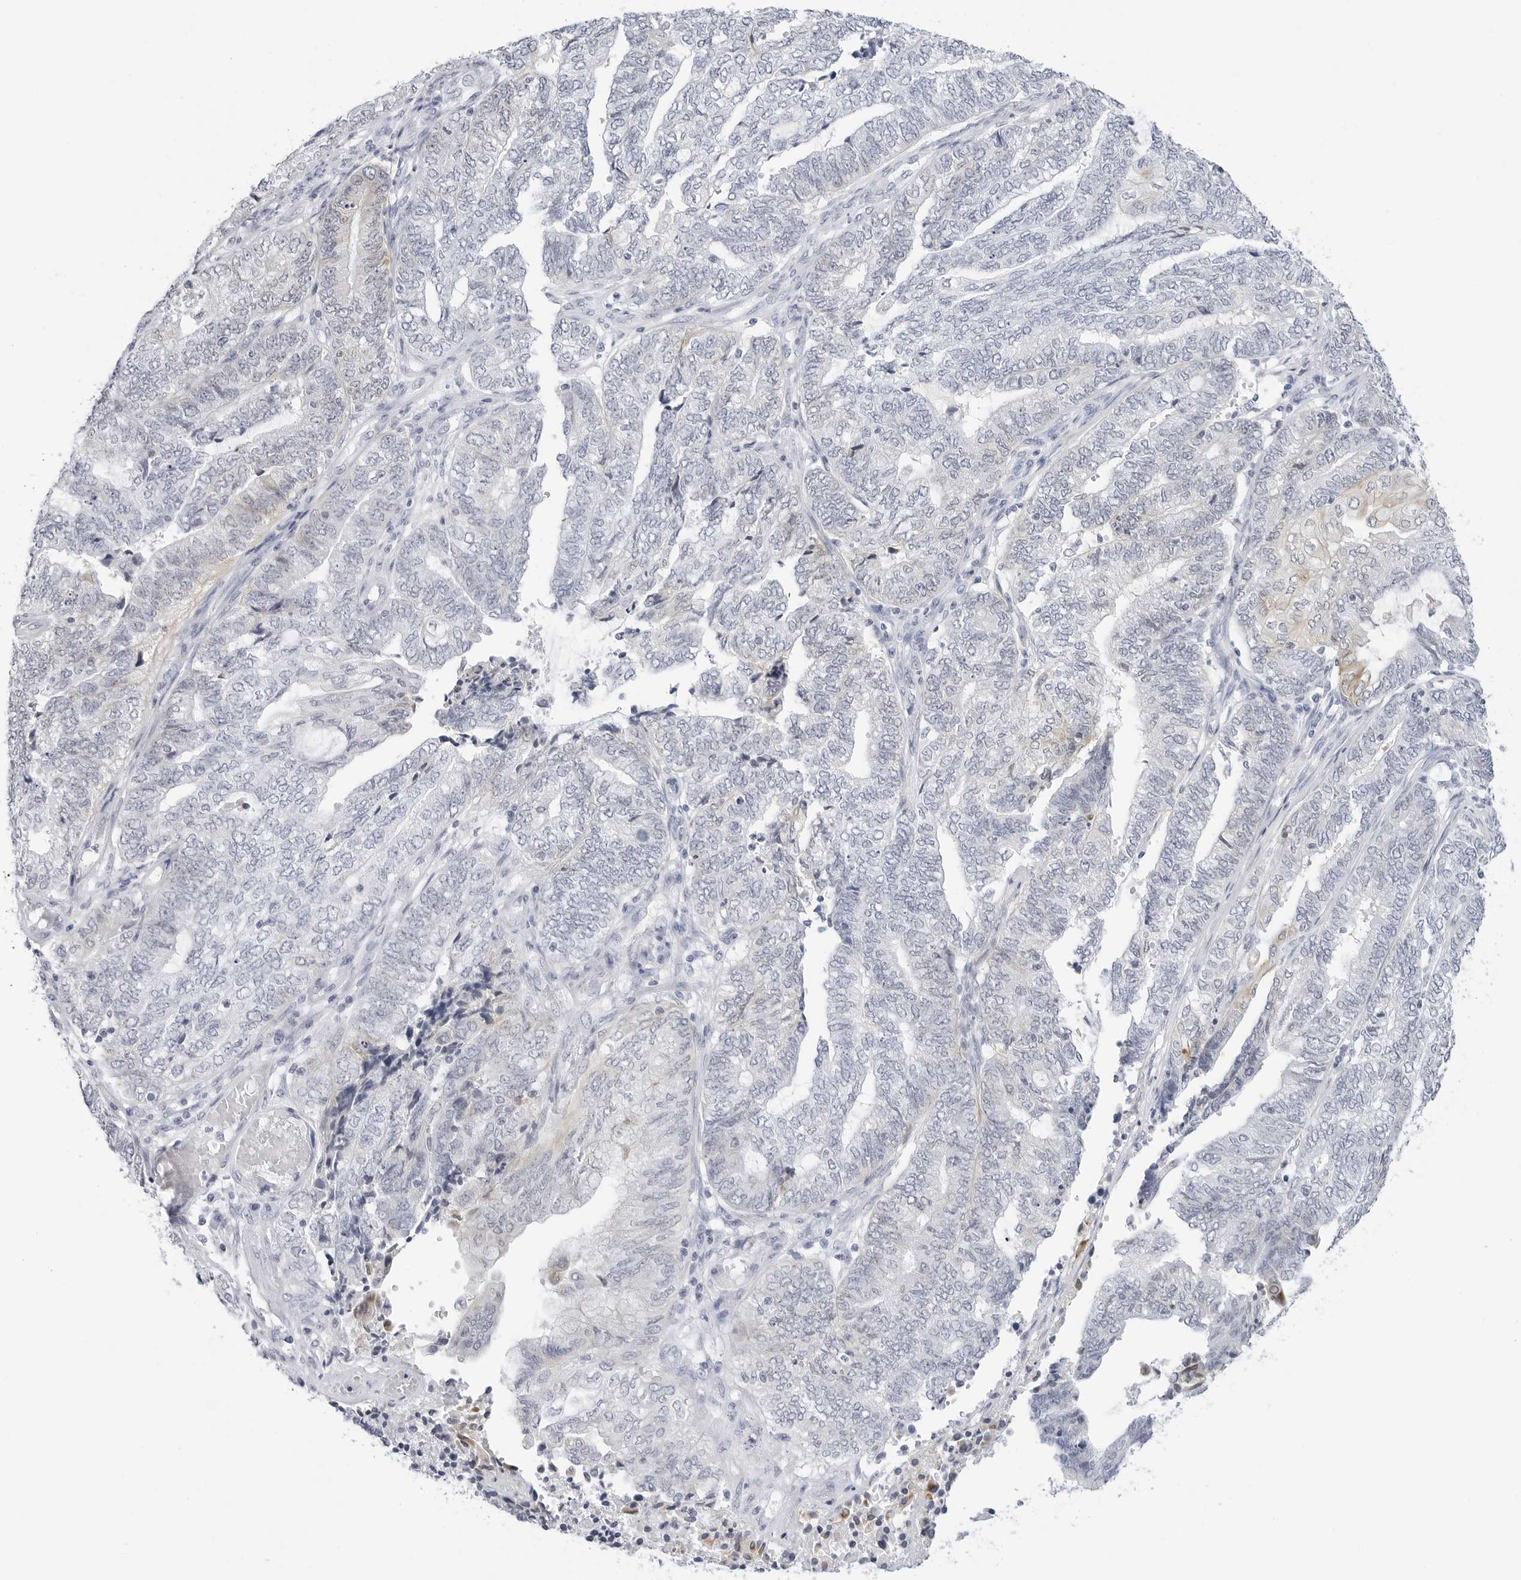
{"staining": {"intensity": "negative", "quantity": "none", "location": "none"}, "tissue": "endometrial cancer", "cell_type": "Tumor cells", "image_type": "cancer", "snomed": [{"axis": "morphology", "description": "Adenocarcinoma, NOS"}, {"axis": "topography", "description": "Uterus"}, {"axis": "topography", "description": "Endometrium"}], "caption": "Tumor cells are negative for brown protein staining in endometrial adenocarcinoma.", "gene": "SLC19A1", "patient": {"sex": "female", "age": 70}}